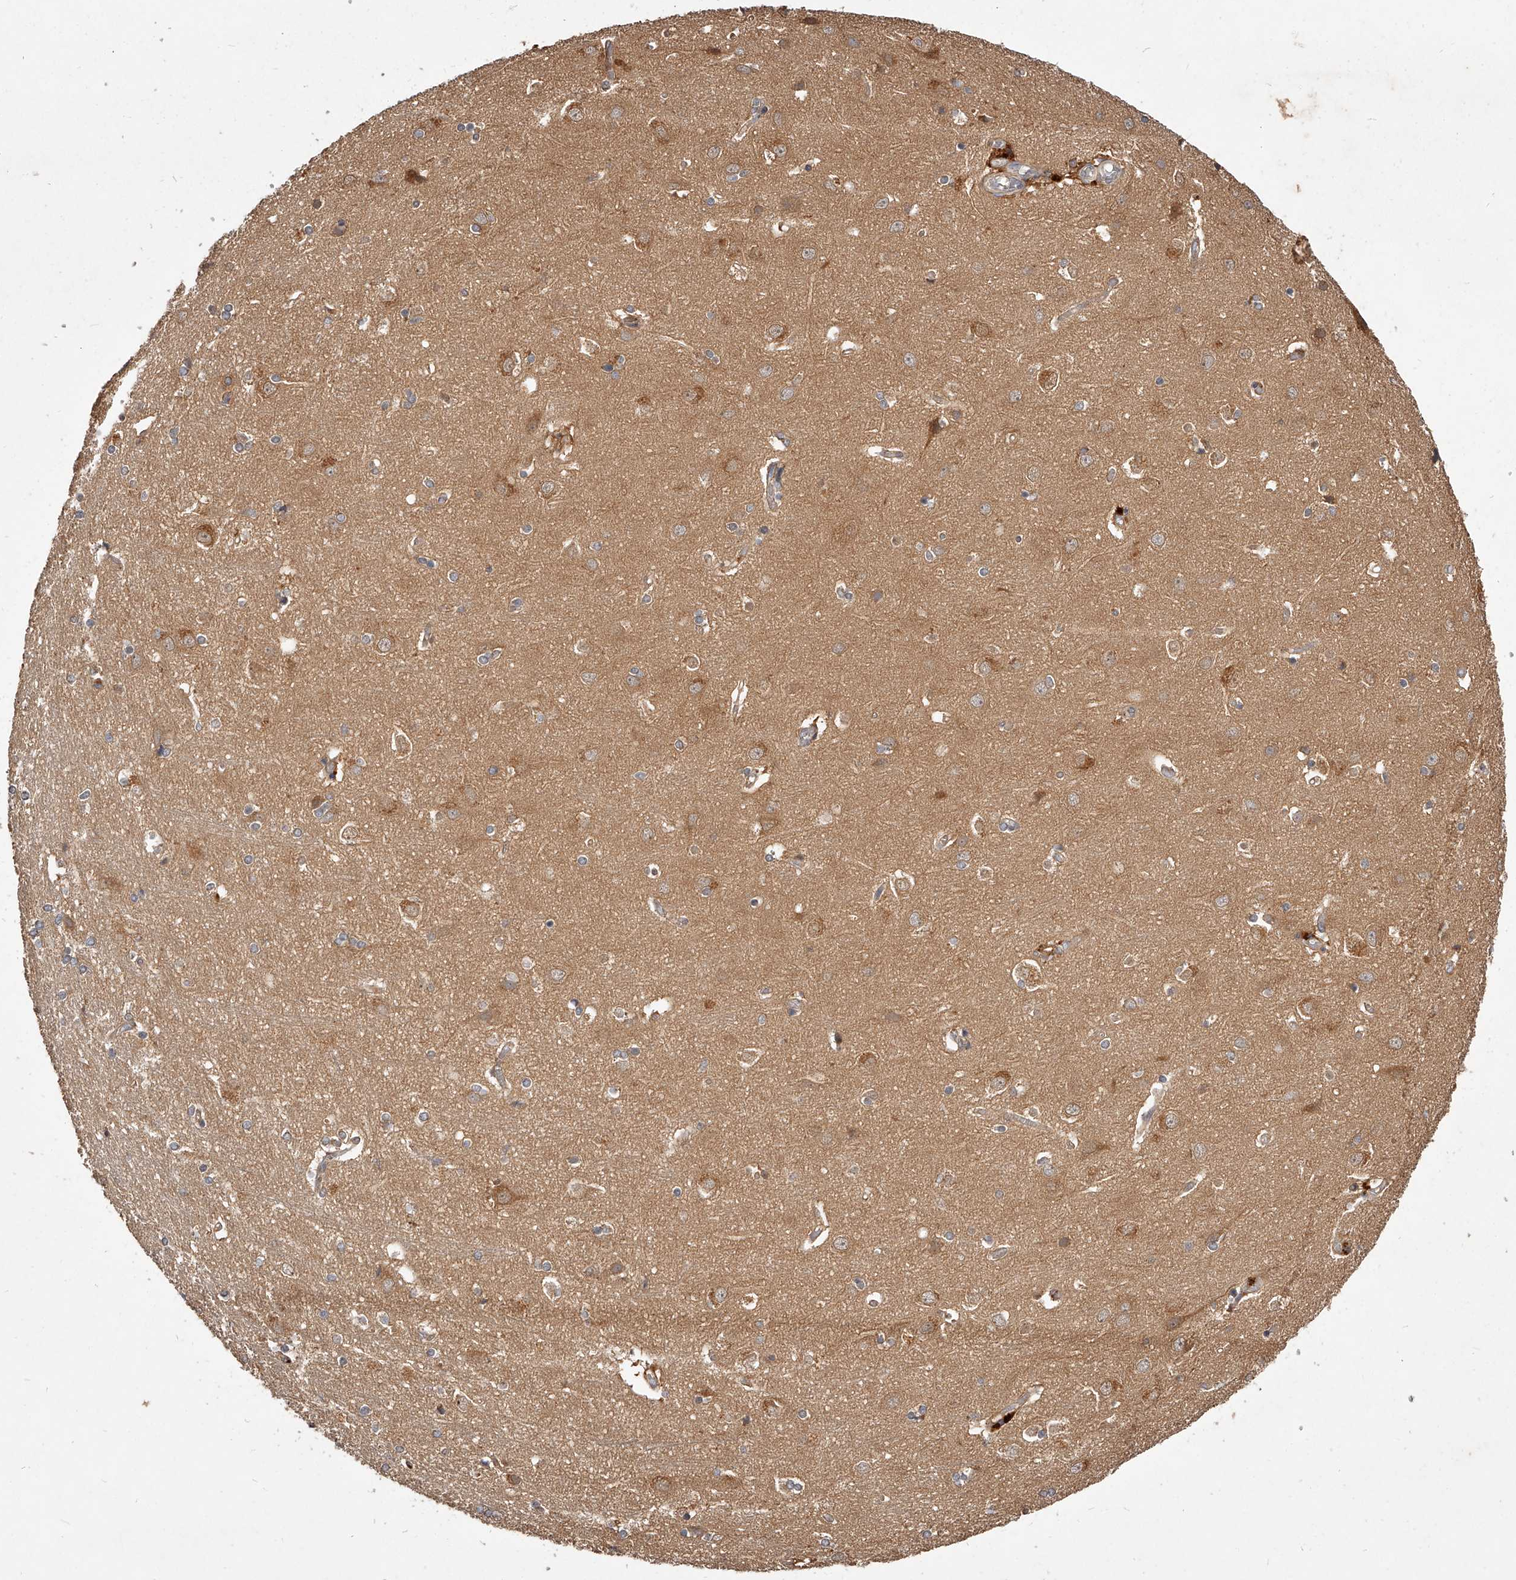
{"staining": {"intensity": "moderate", "quantity": ">75%", "location": "cytoplasmic/membranous"}, "tissue": "cerebral cortex", "cell_type": "Endothelial cells", "image_type": "normal", "snomed": [{"axis": "morphology", "description": "Normal tissue, NOS"}, {"axis": "topography", "description": "Cerebral cortex"}], "caption": "The photomicrograph shows immunohistochemical staining of normal cerebral cortex. There is moderate cytoplasmic/membranous staining is present in about >75% of endothelial cells.", "gene": "CRYZL1", "patient": {"sex": "male", "age": 54}}